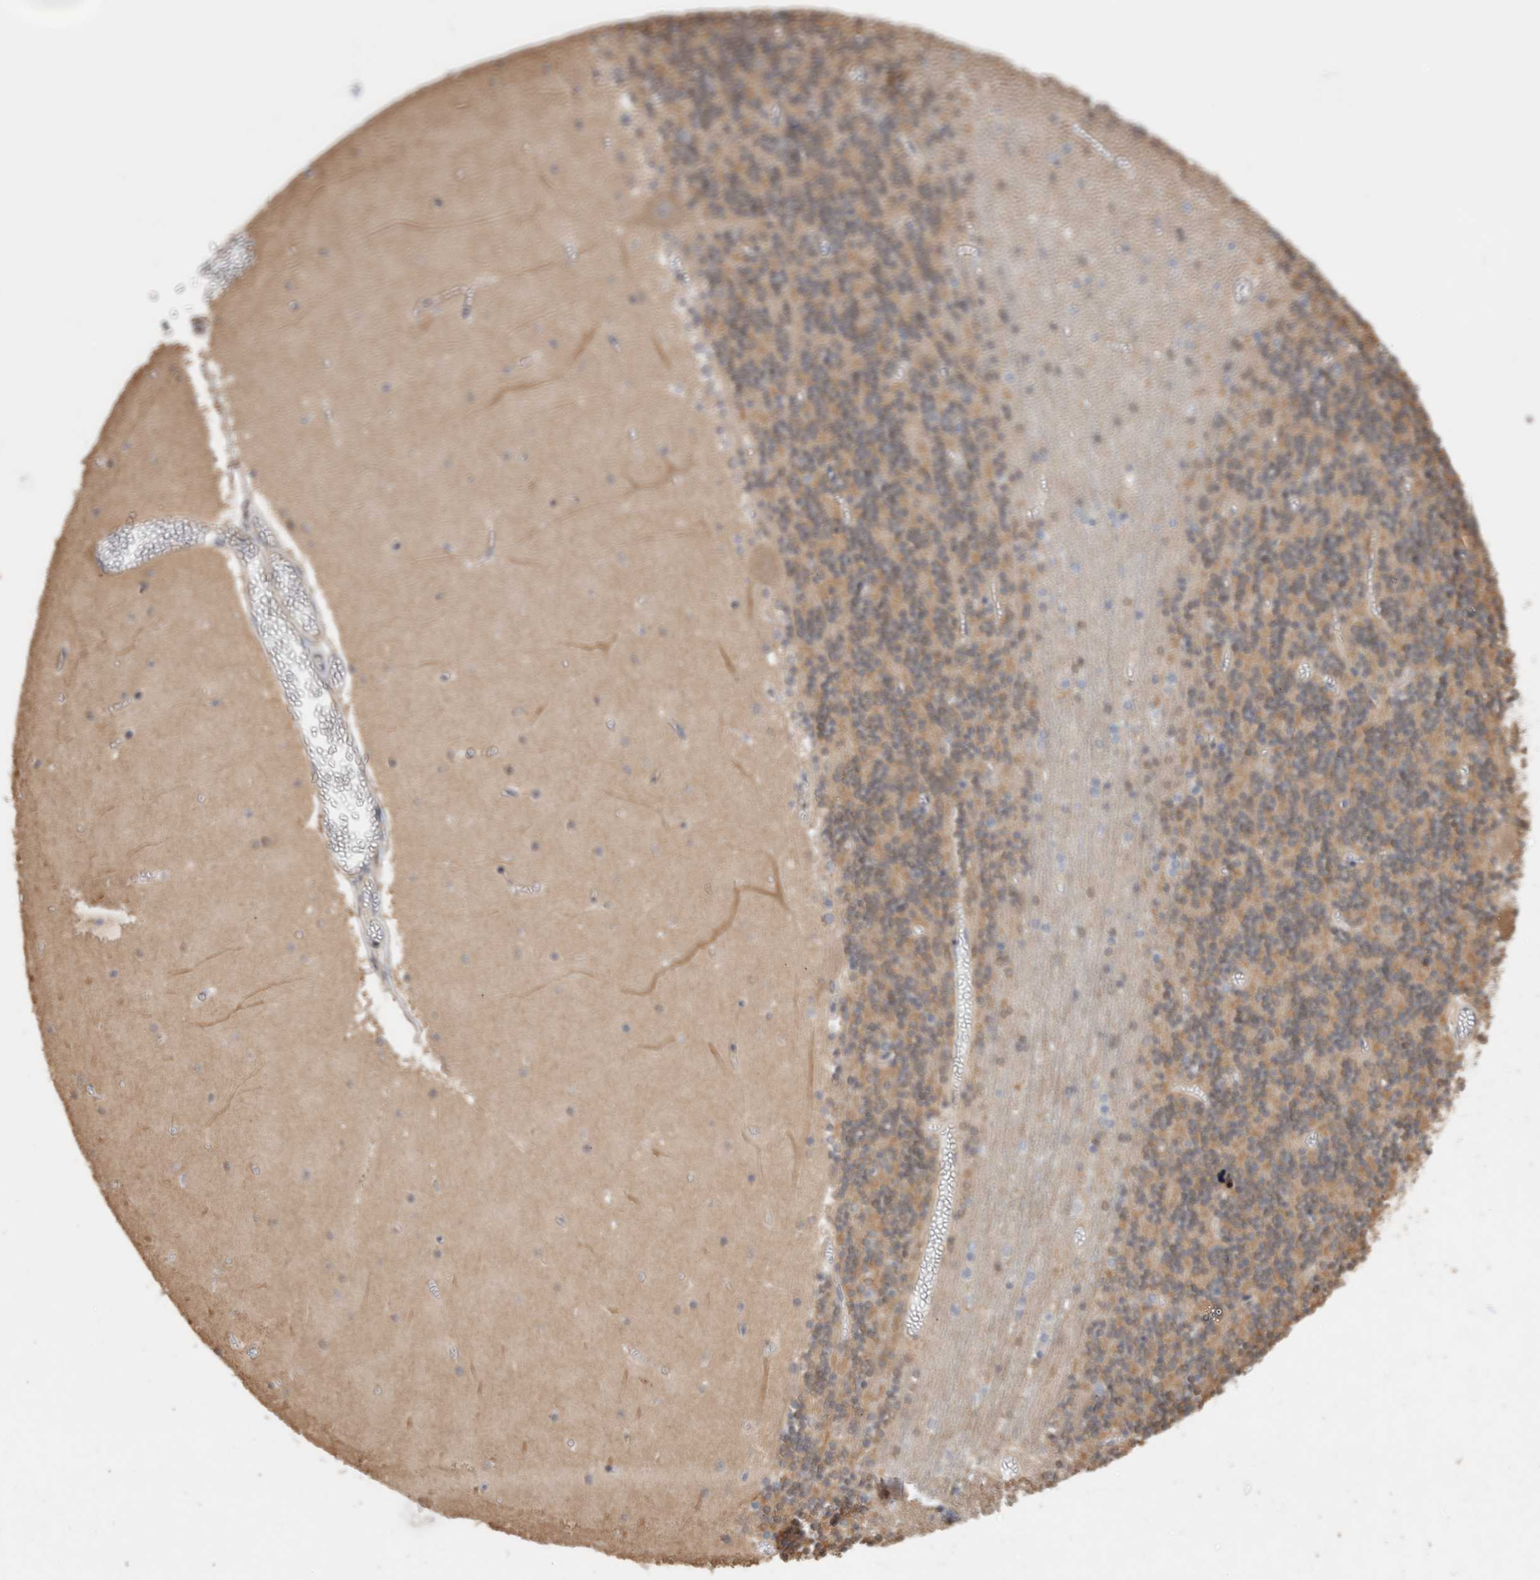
{"staining": {"intensity": "weak", "quantity": "25%-75%", "location": "cytoplasmic/membranous"}, "tissue": "cerebellum", "cell_type": "Cells in granular layer", "image_type": "normal", "snomed": [{"axis": "morphology", "description": "Normal tissue, NOS"}, {"axis": "topography", "description": "Cerebellum"}], "caption": "Benign cerebellum exhibits weak cytoplasmic/membranous staining in approximately 25%-75% of cells in granular layer, visualized by immunohistochemistry. (Brightfield microscopy of DAB IHC at high magnification).", "gene": "CLIP1", "patient": {"sex": "female", "age": 28}}